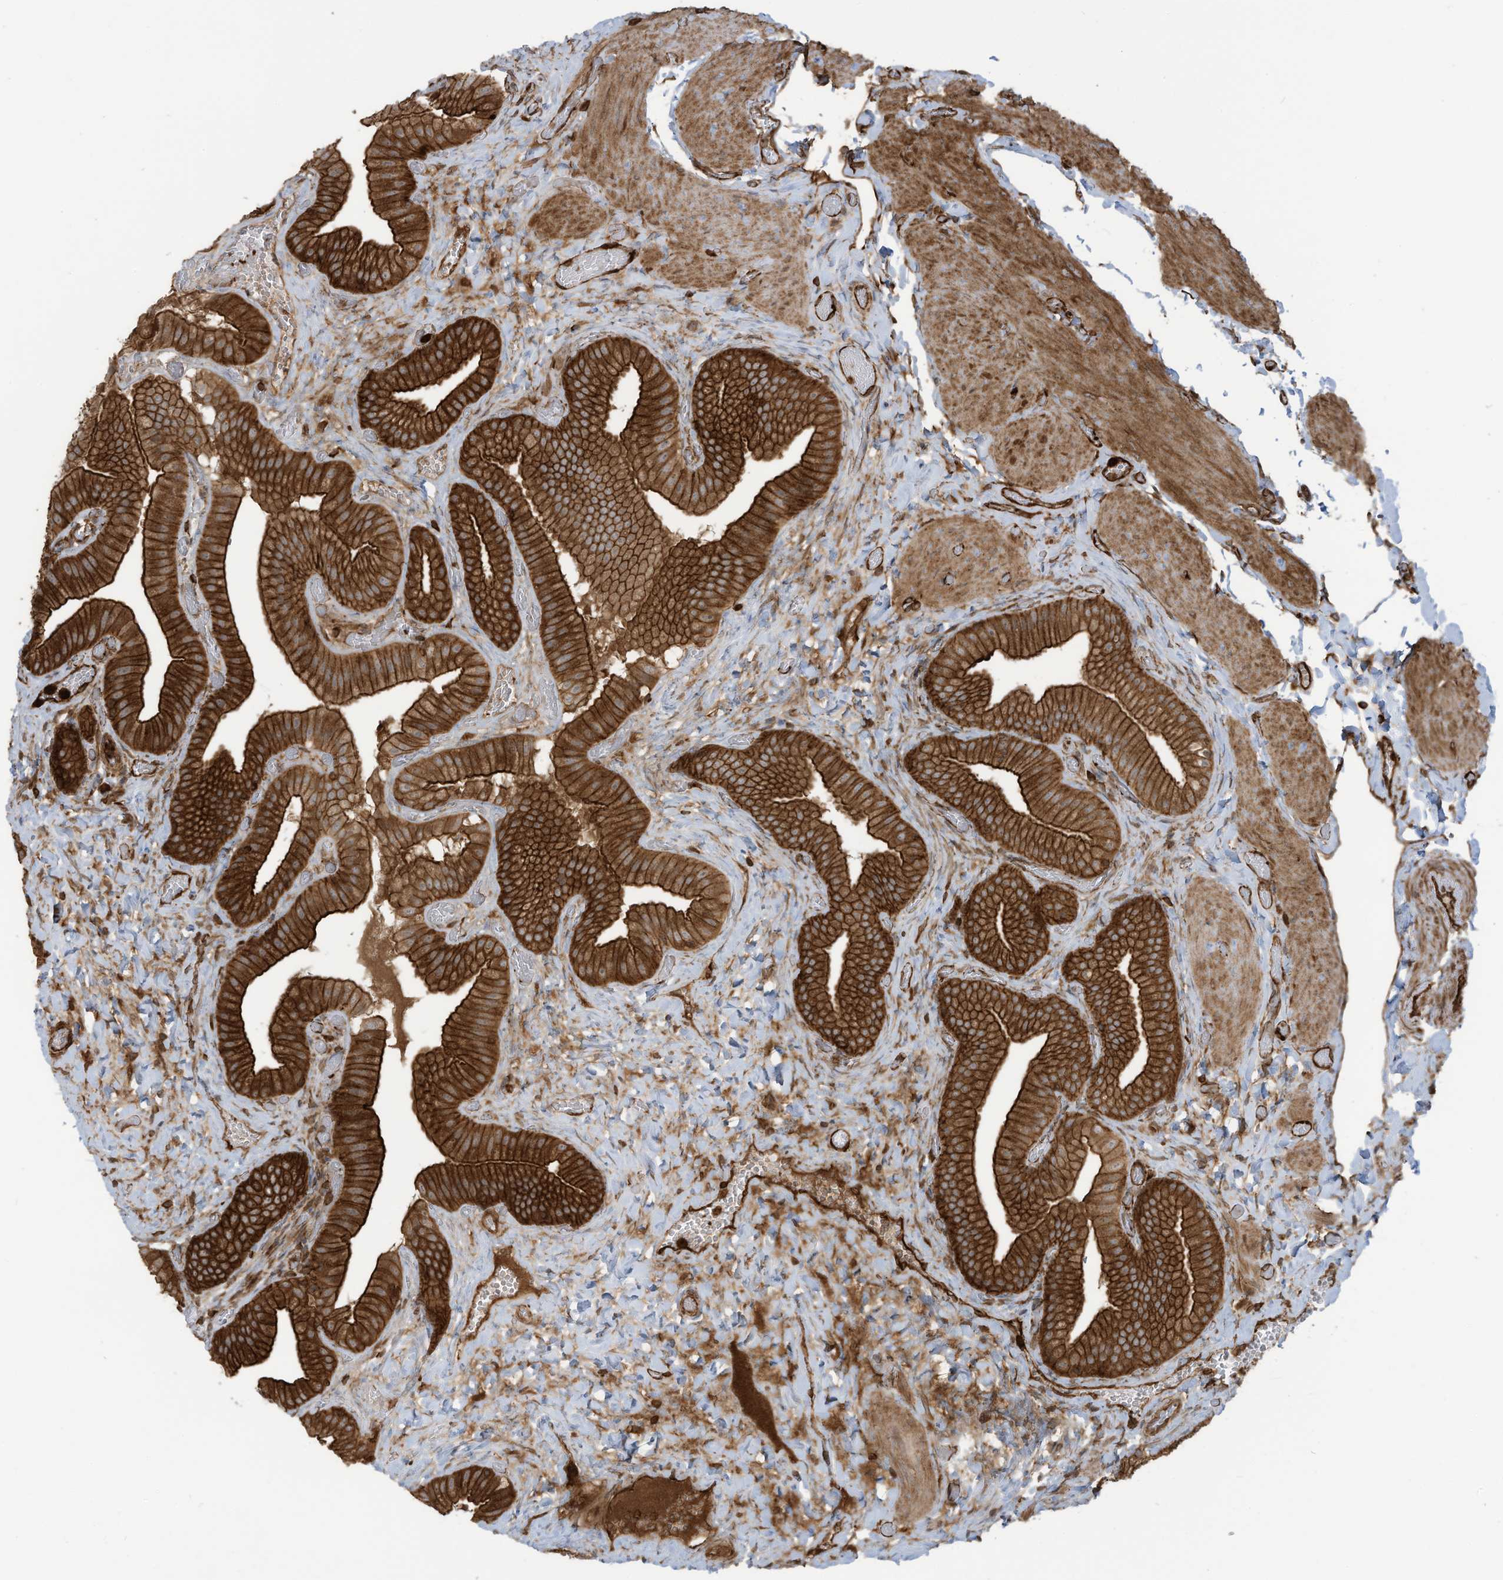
{"staining": {"intensity": "strong", "quantity": ">75%", "location": "cytoplasmic/membranous"}, "tissue": "gallbladder", "cell_type": "Glandular cells", "image_type": "normal", "snomed": [{"axis": "morphology", "description": "Normal tissue, NOS"}, {"axis": "topography", "description": "Gallbladder"}], "caption": "Immunohistochemical staining of unremarkable human gallbladder exhibits strong cytoplasmic/membranous protein staining in about >75% of glandular cells.", "gene": "SLC9A2", "patient": {"sex": "female", "age": 64}}